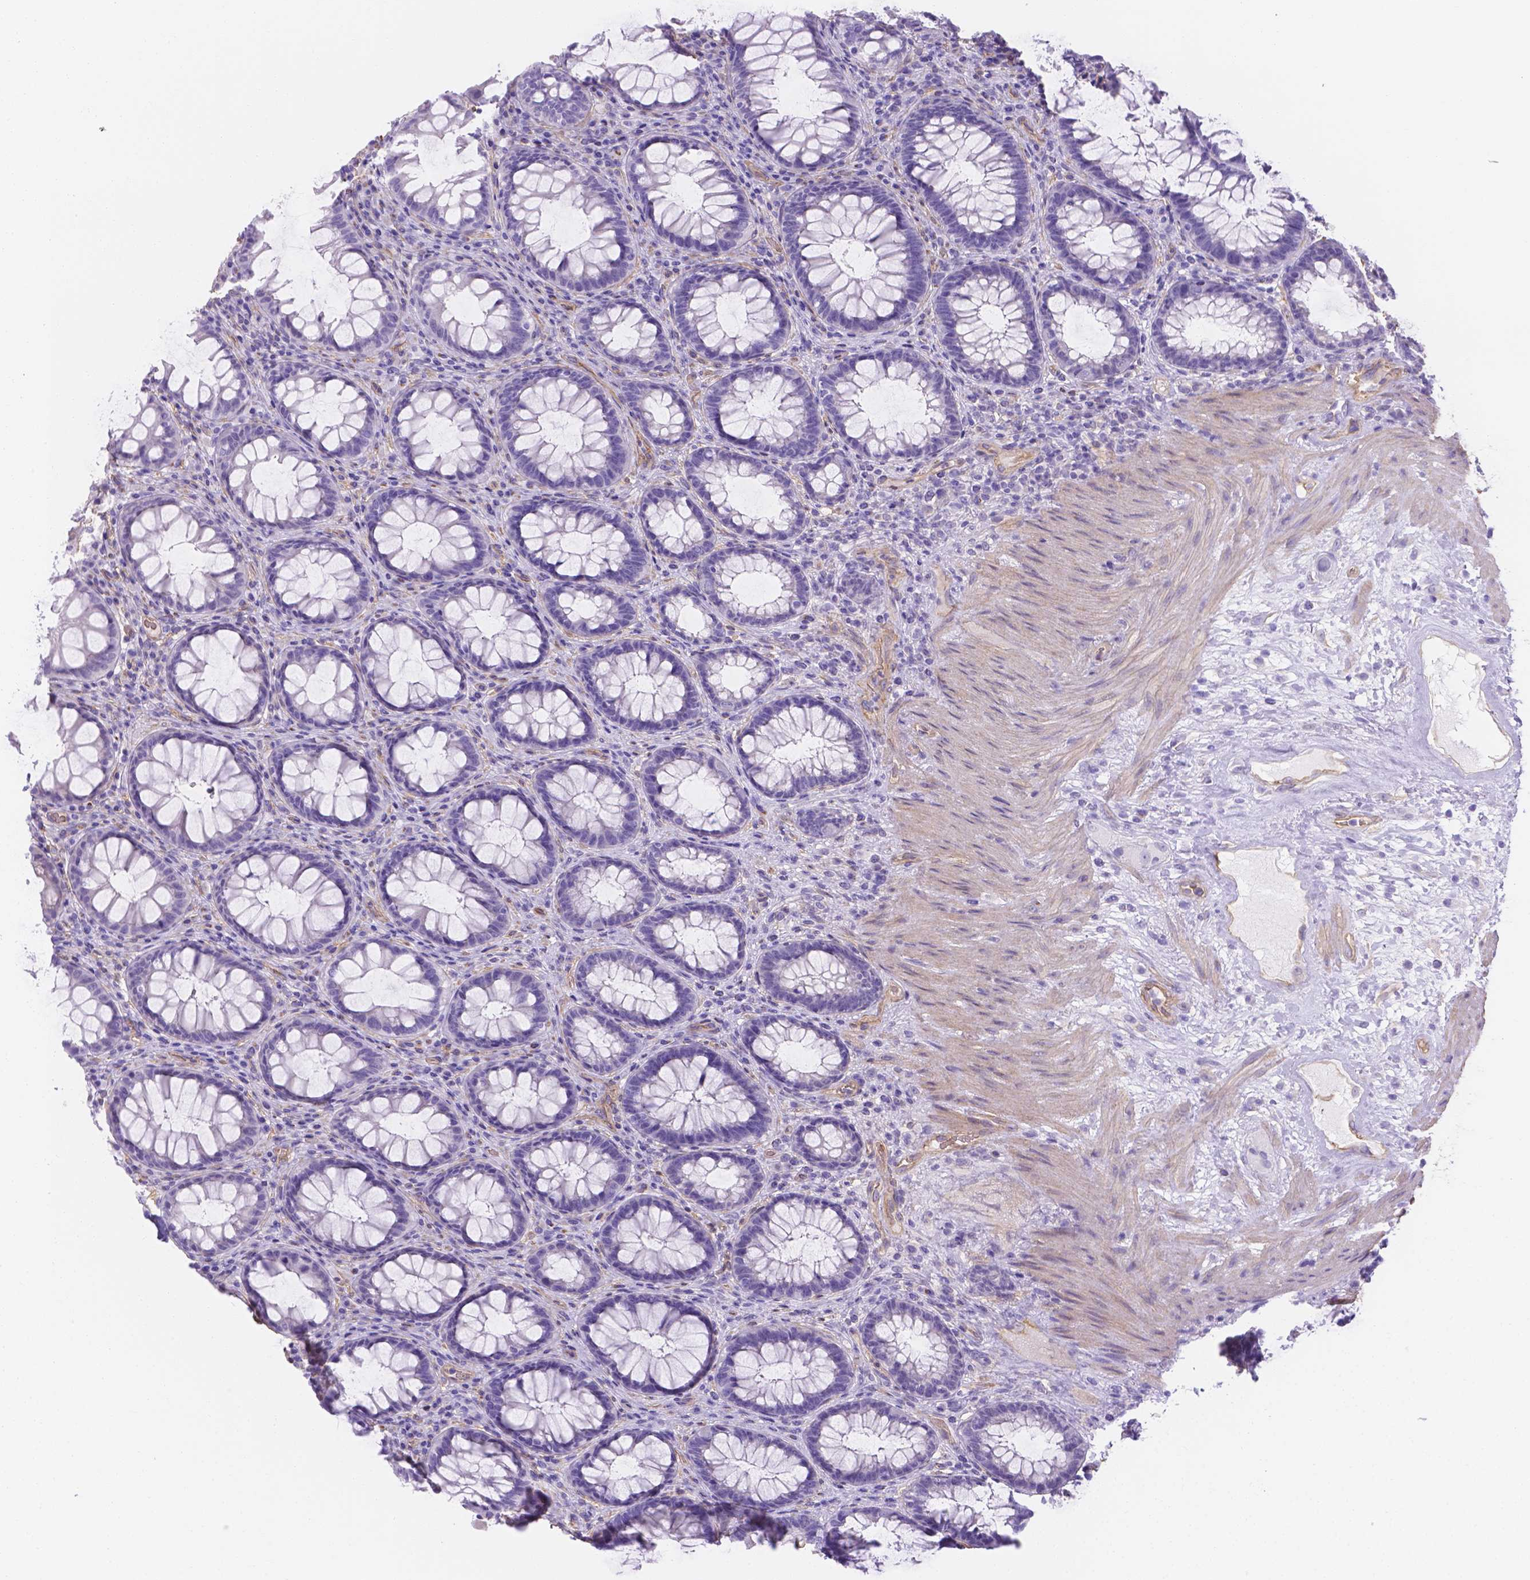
{"staining": {"intensity": "negative", "quantity": "none", "location": "none"}, "tissue": "rectum", "cell_type": "Glandular cells", "image_type": "normal", "snomed": [{"axis": "morphology", "description": "Normal tissue, NOS"}, {"axis": "topography", "description": "Rectum"}], "caption": "Glandular cells are negative for brown protein staining in unremarkable rectum. (DAB (3,3'-diaminobenzidine) IHC, high magnification).", "gene": "SLC40A1", "patient": {"sex": "male", "age": 72}}